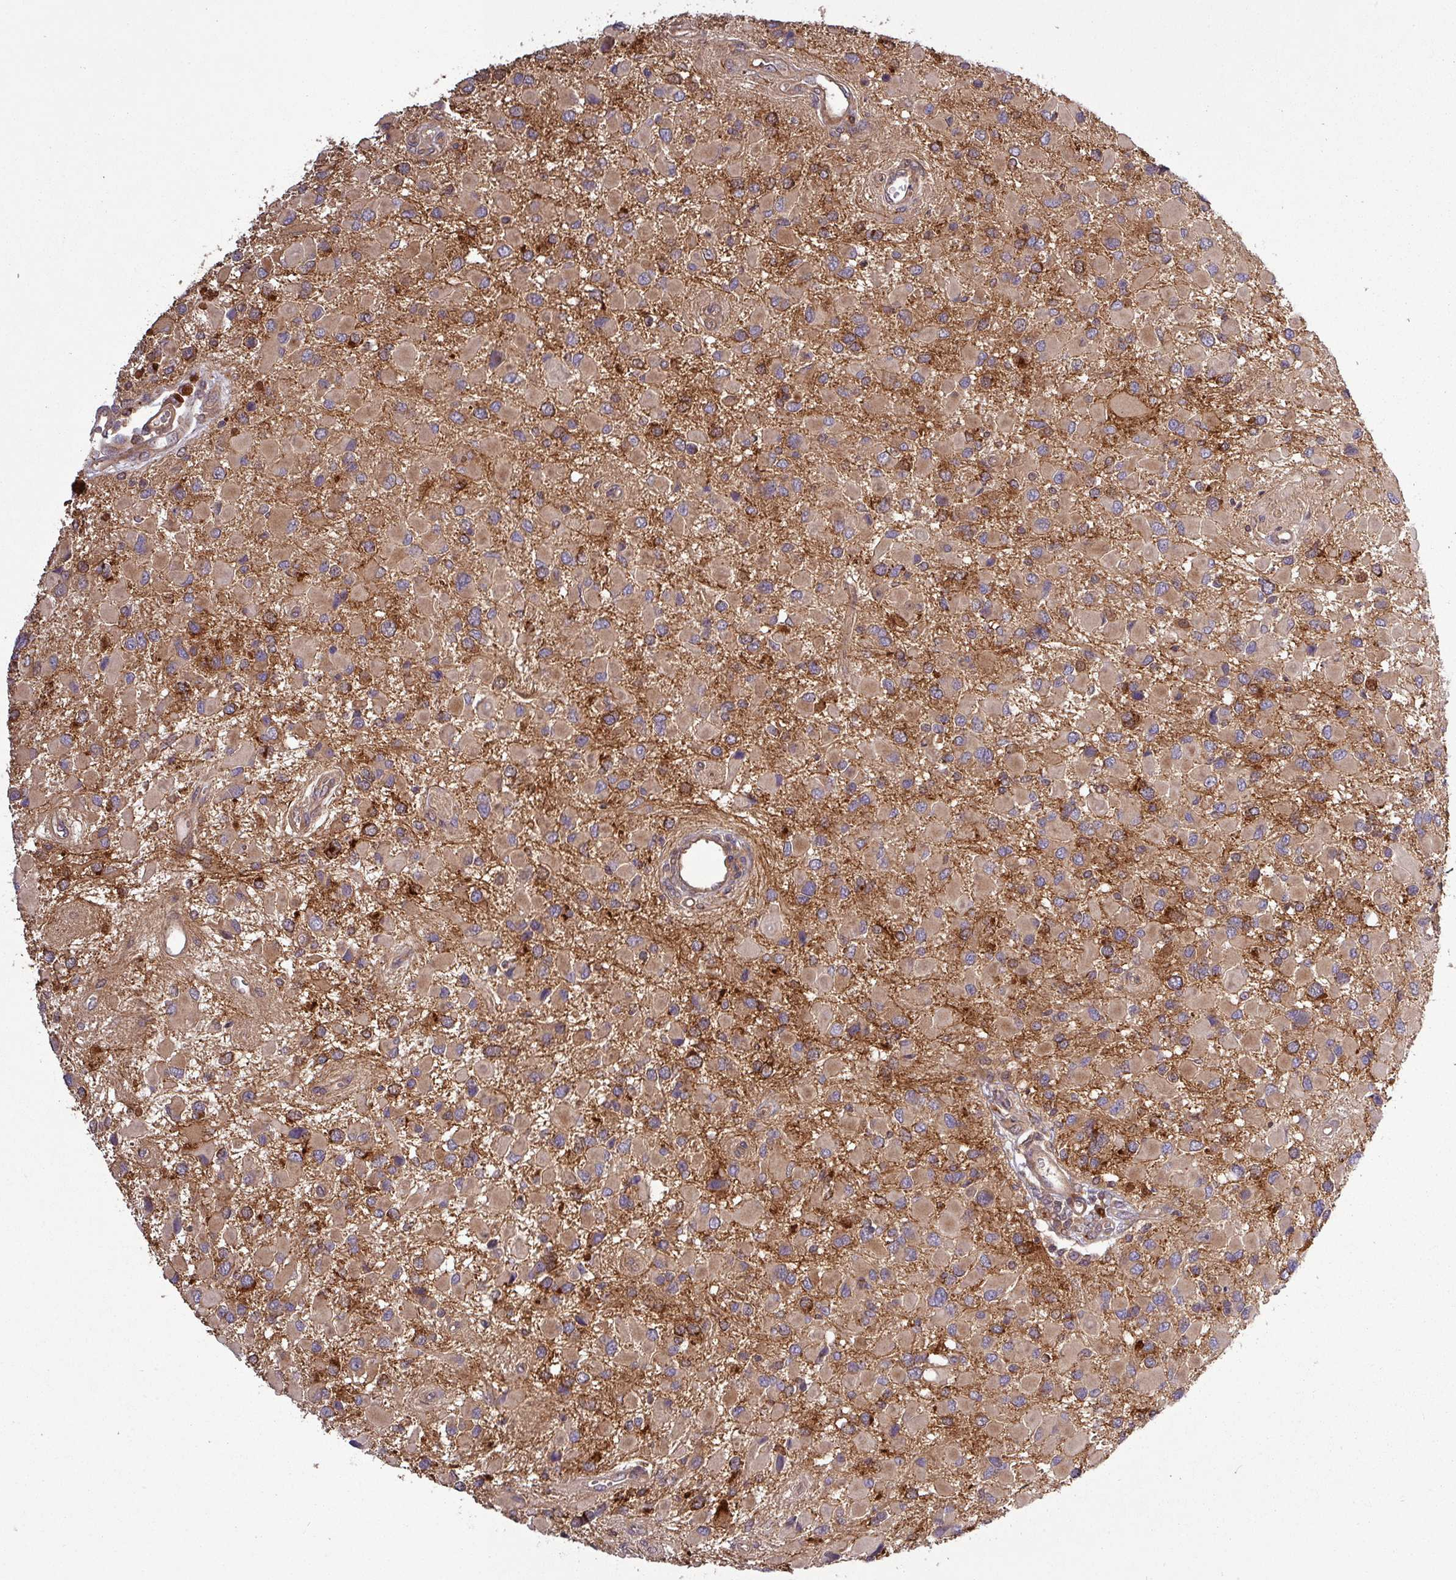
{"staining": {"intensity": "moderate", "quantity": ">75%", "location": "cytoplasmic/membranous"}, "tissue": "glioma", "cell_type": "Tumor cells", "image_type": "cancer", "snomed": [{"axis": "morphology", "description": "Glioma, malignant, High grade"}, {"axis": "topography", "description": "Brain"}], "caption": "About >75% of tumor cells in glioma demonstrate moderate cytoplasmic/membranous protein positivity as visualized by brown immunohistochemical staining.", "gene": "SIRPB2", "patient": {"sex": "male", "age": 53}}